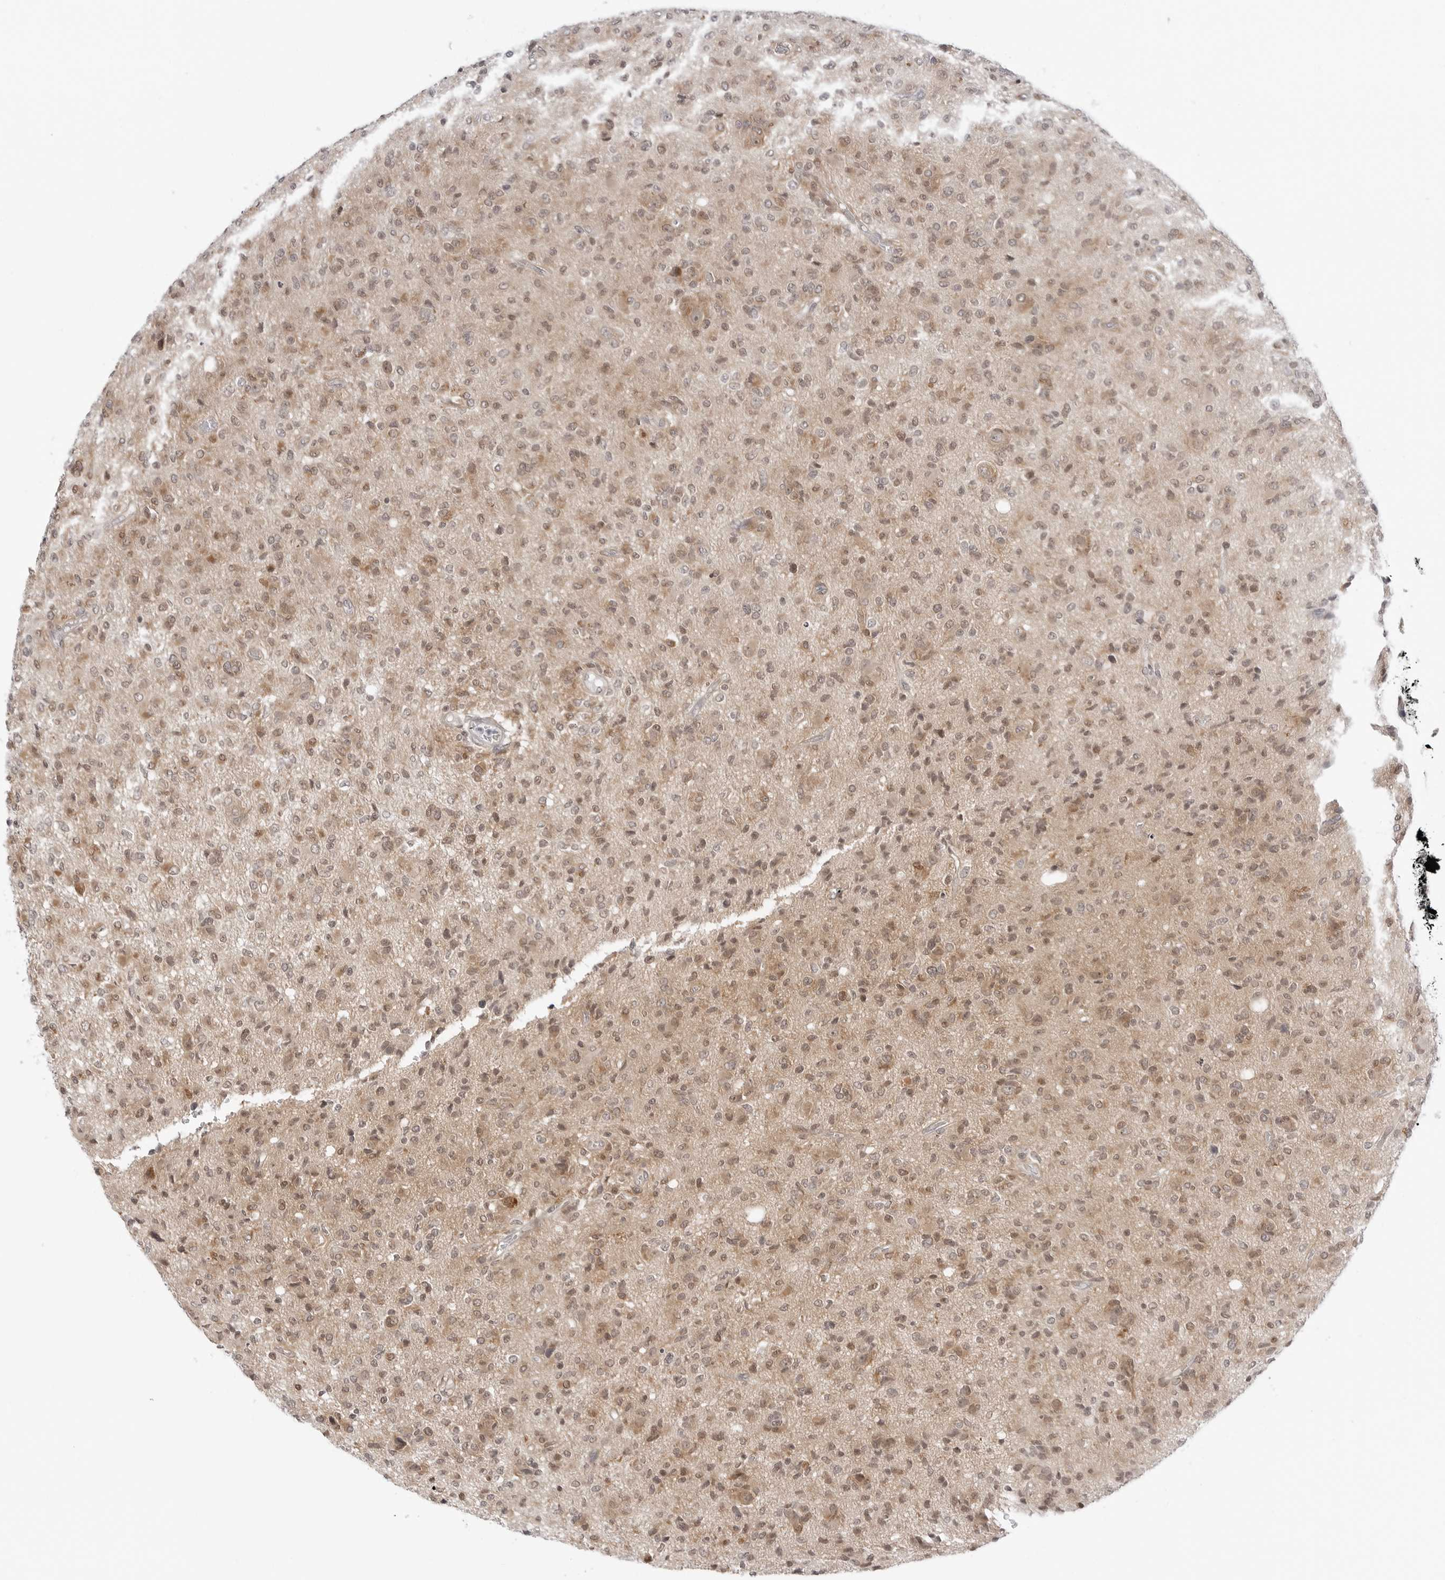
{"staining": {"intensity": "moderate", "quantity": ">75%", "location": "cytoplasmic/membranous,nuclear"}, "tissue": "glioma", "cell_type": "Tumor cells", "image_type": "cancer", "snomed": [{"axis": "morphology", "description": "Glioma, malignant, High grade"}, {"axis": "topography", "description": "Brain"}], "caption": "Brown immunohistochemical staining in glioma demonstrates moderate cytoplasmic/membranous and nuclear staining in about >75% of tumor cells.", "gene": "NUDC", "patient": {"sex": "female", "age": 57}}